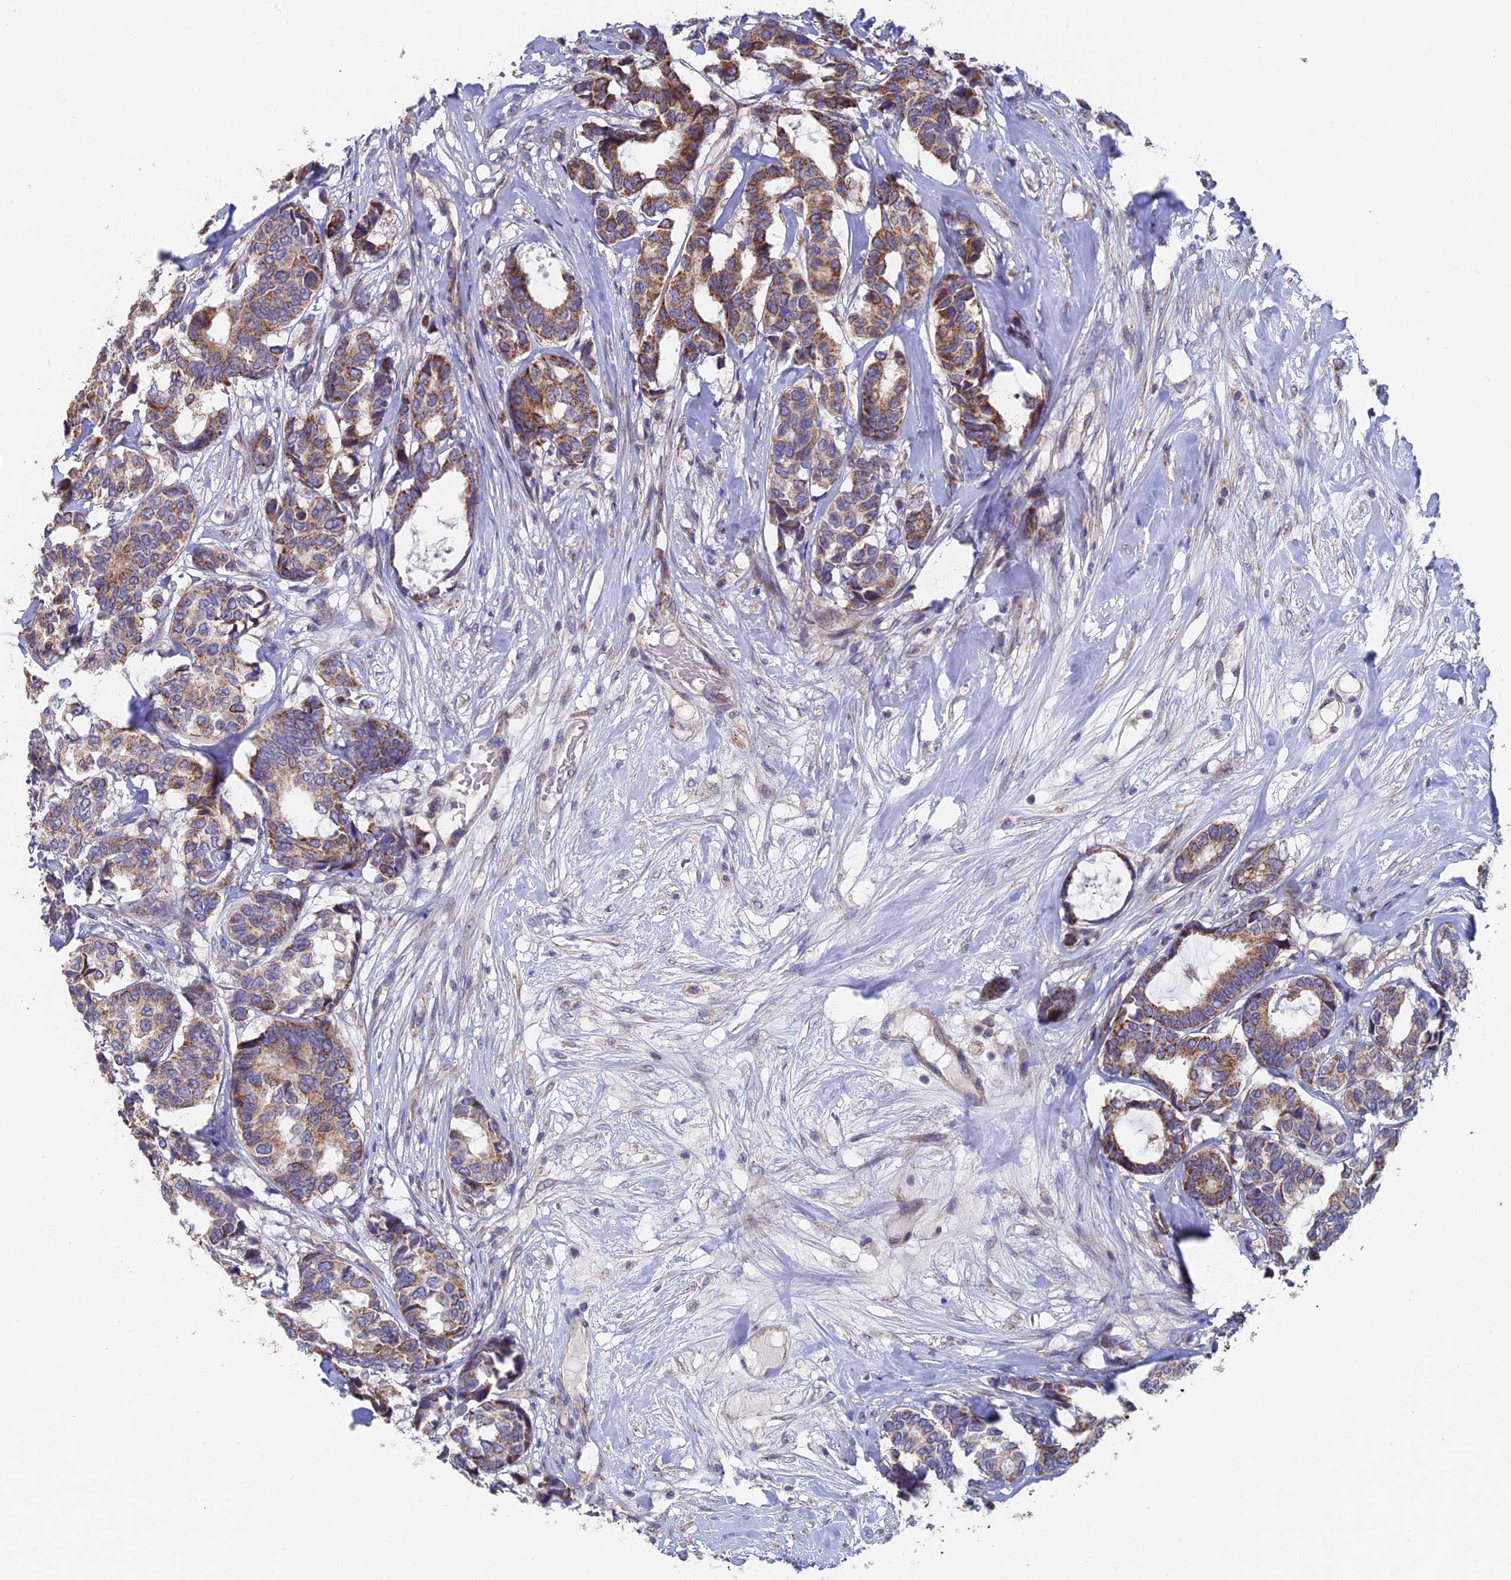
{"staining": {"intensity": "moderate", "quantity": ">75%", "location": "cytoplasmic/membranous"}, "tissue": "breast cancer", "cell_type": "Tumor cells", "image_type": "cancer", "snomed": [{"axis": "morphology", "description": "Duct carcinoma"}, {"axis": "topography", "description": "Breast"}], "caption": "Protein staining of breast cancer (infiltrating ductal carcinoma) tissue shows moderate cytoplasmic/membranous positivity in about >75% of tumor cells.", "gene": "ECSIT", "patient": {"sex": "female", "age": 87}}